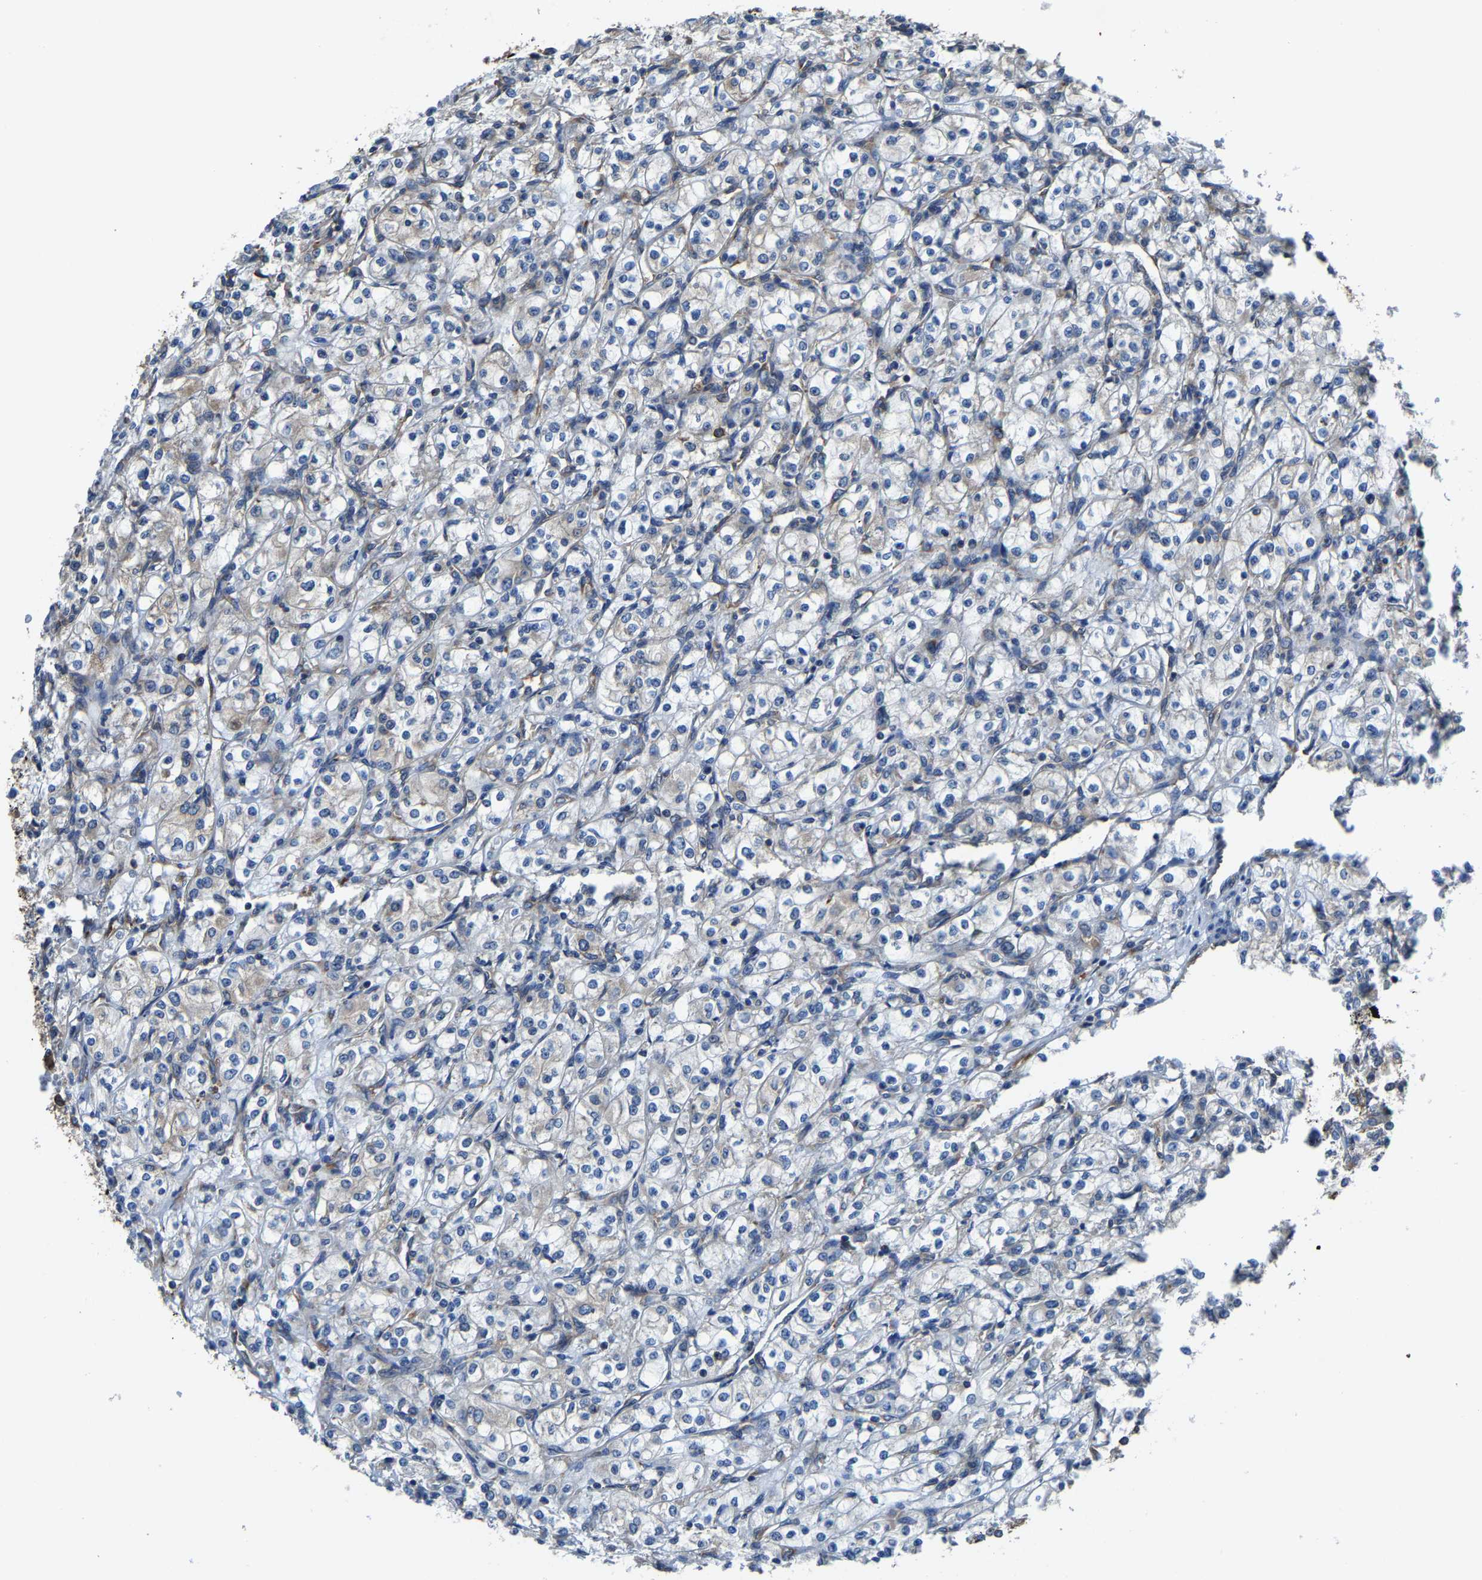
{"staining": {"intensity": "weak", "quantity": "<25%", "location": "cytoplasmic/membranous"}, "tissue": "renal cancer", "cell_type": "Tumor cells", "image_type": "cancer", "snomed": [{"axis": "morphology", "description": "Adenocarcinoma, NOS"}, {"axis": "topography", "description": "Kidney"}], "caption": "The immunohistochemistry image has no significant positivity in tumor cells of adenocarcinoma (renal) tissue.", "gene": "G3BP2", "patient": {"sex": "male", "age": 77}}